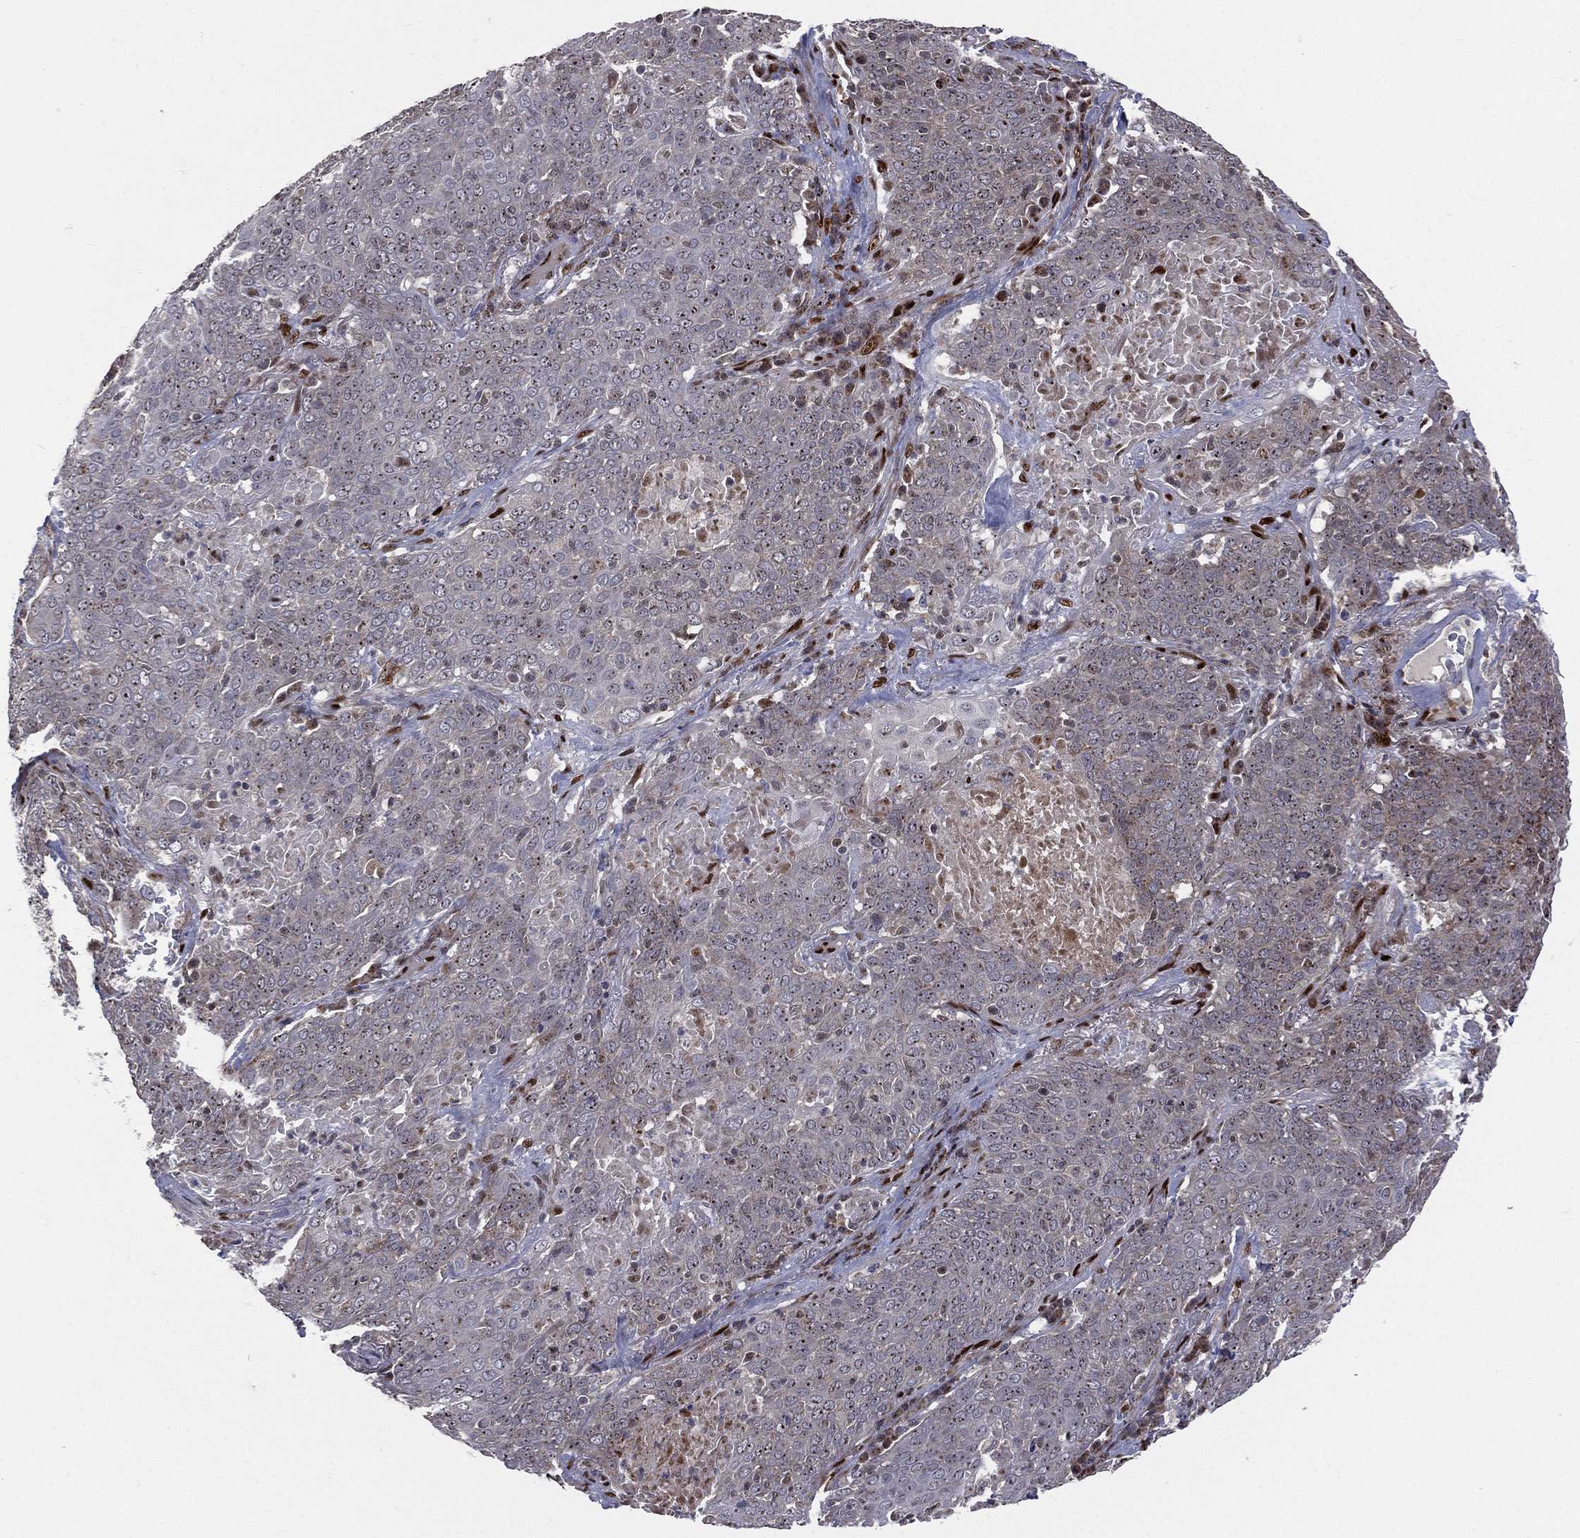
{"staining": {"intensity": "negative", "quantity": "none", "location": "none"}, "tissue": "lung cancer", "cell_type": "Tumor cells", "image_type": "cancer", "snomed": [{"axis": "morphology", "description": "Squamous cell carcinoma, NOS"}, {"axis": "topography", "description": "Lung"}], "caption": "High magnification brightfield microscopy of lung squamous cell carcinoma stained with DAB (brown) and counterstained with hematoxylin (blue): tumor cells show no significant expression.", "gene": "ZEB1", "patient": {"sex": "male", "age": 82}}